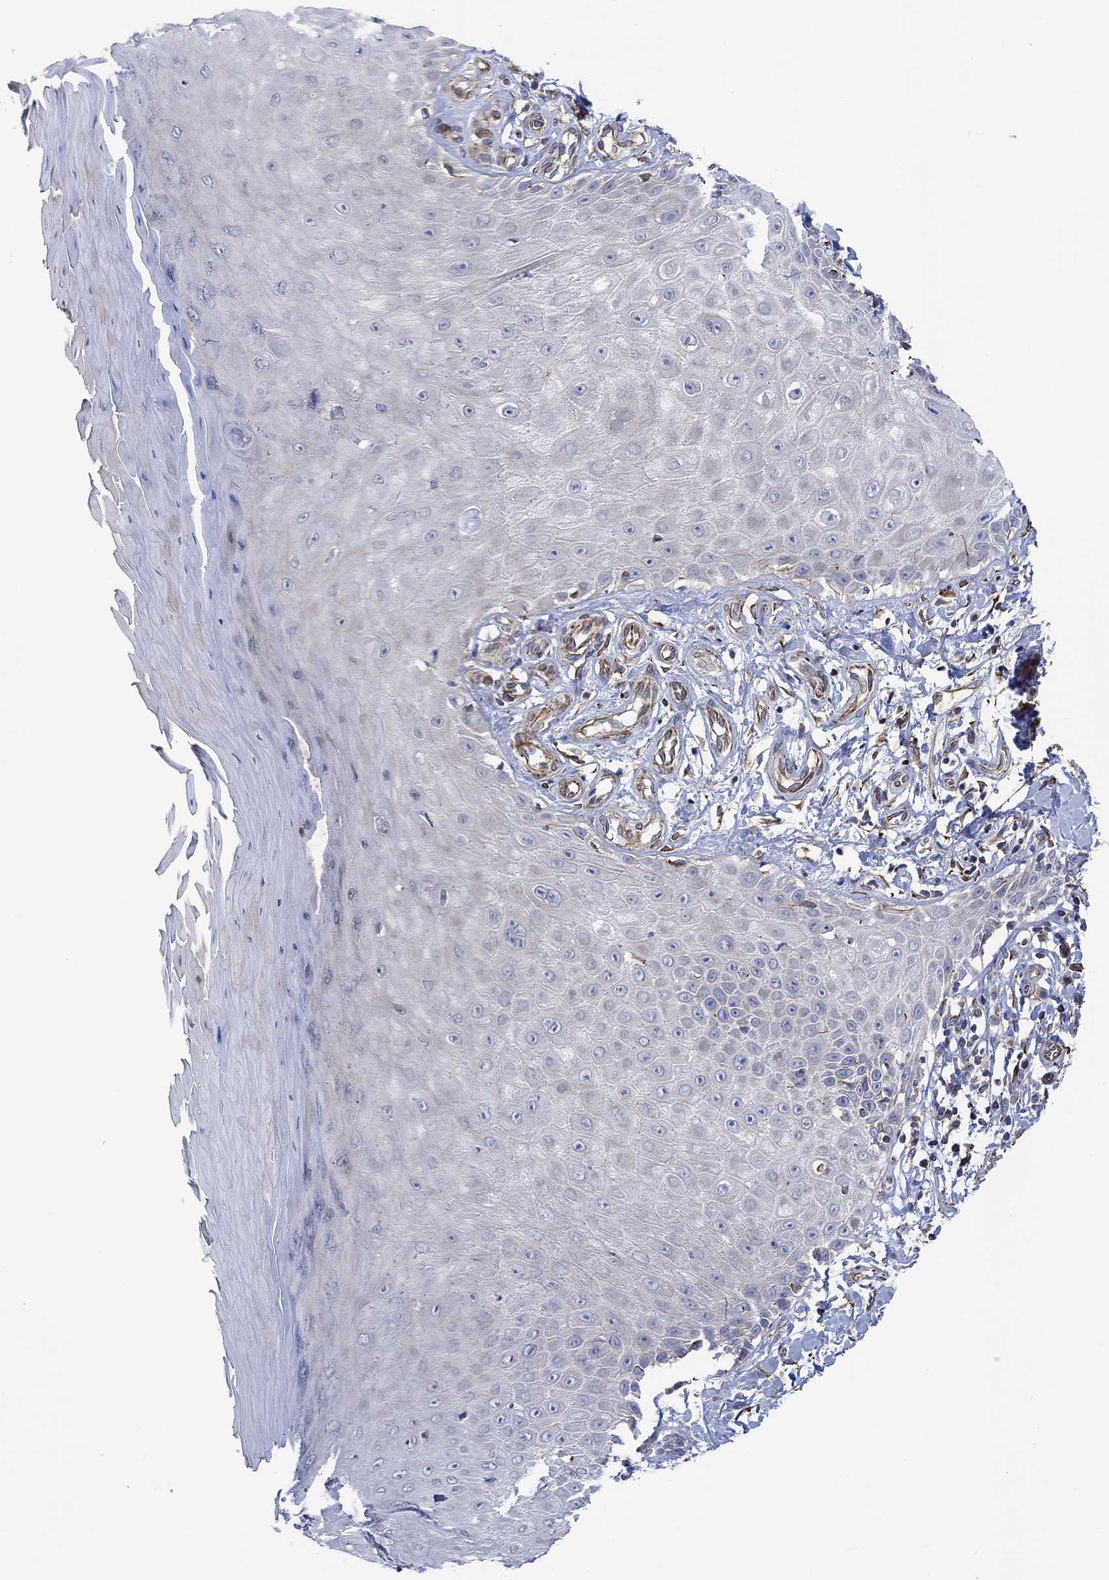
{"staining": {"intensity": "strong", "quantity": ">75%", "location": "cytoplasmic/membranous"}, "tissue": "skin", "cell_type": "Fibroblasts", "image_type": "normal", "snomed": [{"axis": "morphology", "description": "Normal tissue, NOS"}, {"axis": "morphology", "description": "Inflammation, NOS"}, {"axis": "morphology", "description": "Fibrosis, NOS"}, {"axis": "topography", "description": "Skin"}], "caption": "This micrograph displays immunohistochemistry staining of unremarkable human skin, with high strong cytoplasmic/membranous positivity in approximately >75% of fibroblasts.", "gene": "CAMK1D", "patient": {"sex": "male", "age": 71}}